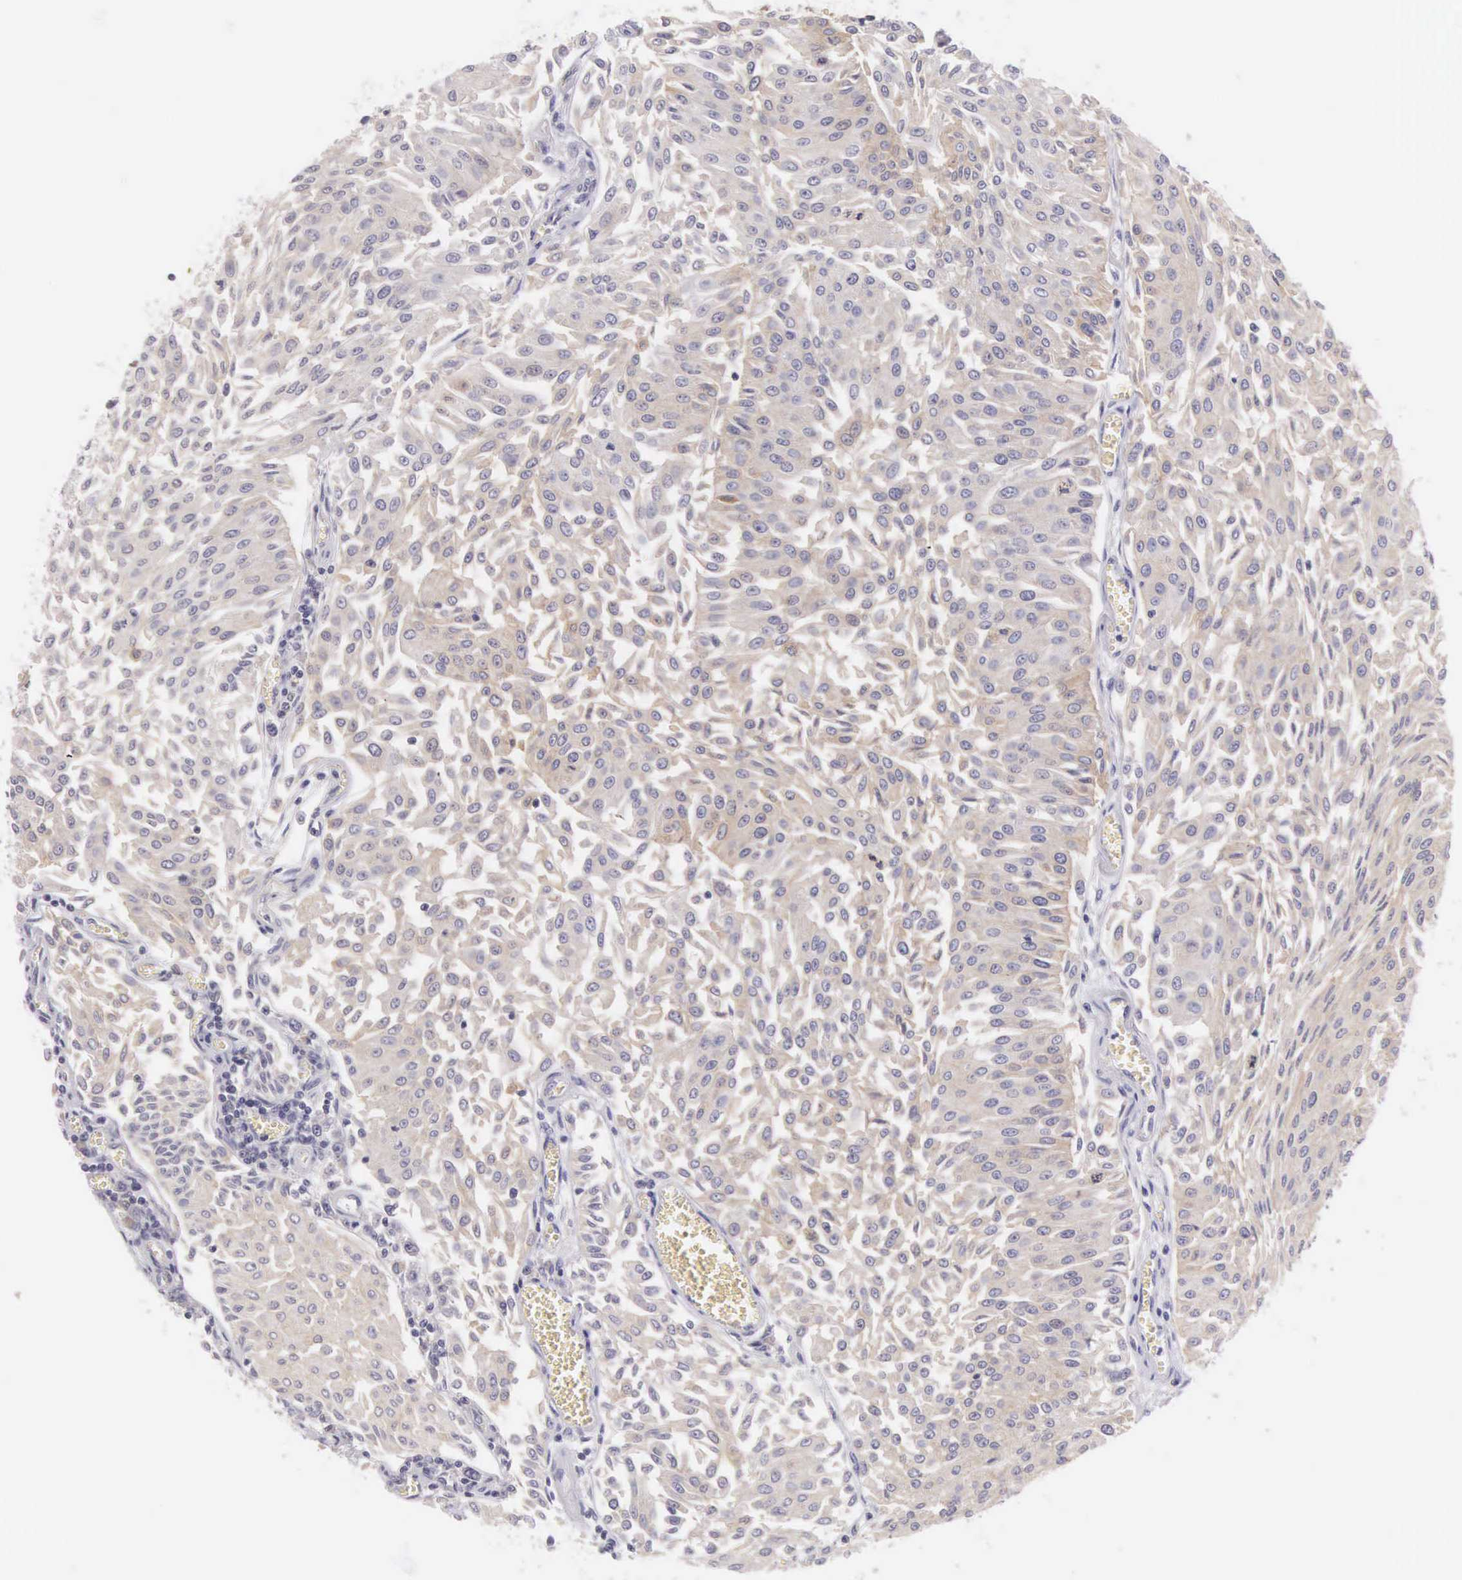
{"staining": {"intensity": "weak", "quantity": "25%-75%", "location": "cytoplasmic/membranous"}, "tissue": "urothelial cancer", "cell_type": "Tumor cells", "image_type": "cancer", "snomed": [{"axis": "morphology", "description": "Urothelial carcinoma, Low grade"}, {"axis": "topography", "description": "Urinary bladder"}], "caption": "Immunohistochemical staining of human urothelial cancer exhibits low levels of weak cytoplasmic/membranous protein expression in approximately 25%-75% of tumor cells.", "gene": "OSBPL3", "patient": {"sex": "male", "age": 86}}